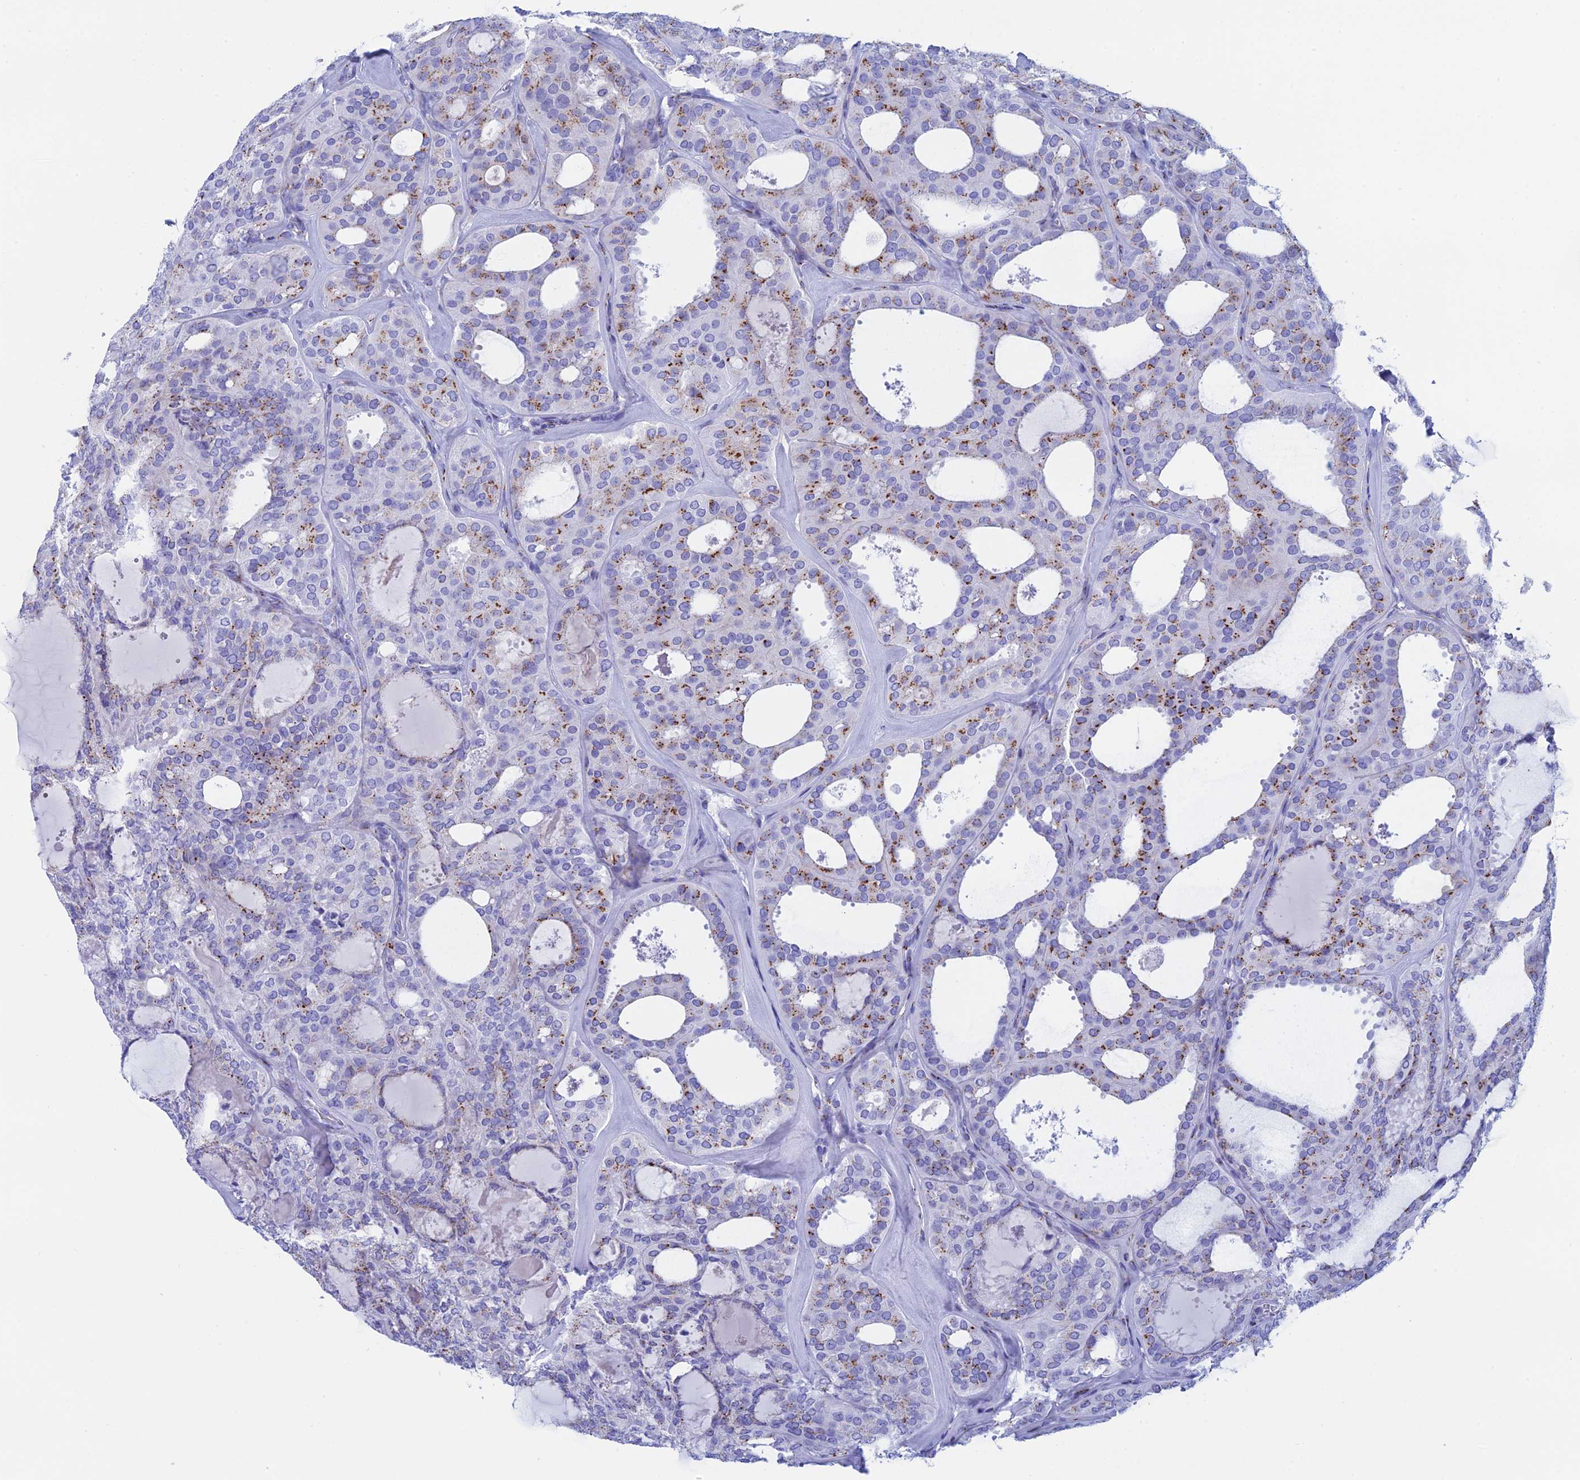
{"staining": {"intensity": "moderate", "quantity": "25%-75%", "location": "cytoplasmic/membranous"}, "tissue": "thyroid cancer", "cell_type": "Tumor cells", "image_type": "cancer", "snomed": [{"axis": "morphology", "description": "Follicular adenoma carcinoma, NOS"}, {"axis": "topography", "description": "Thyroid gland"}], "caption": "Follicular adenoma carcinoma (thyroid) tissue exhibits moderate cytoplasmic/membranous positivity in approximately 25%-75% of tumor cells", "gene": "ERICH4", "patient": {"sex": "male", "age": 75}}